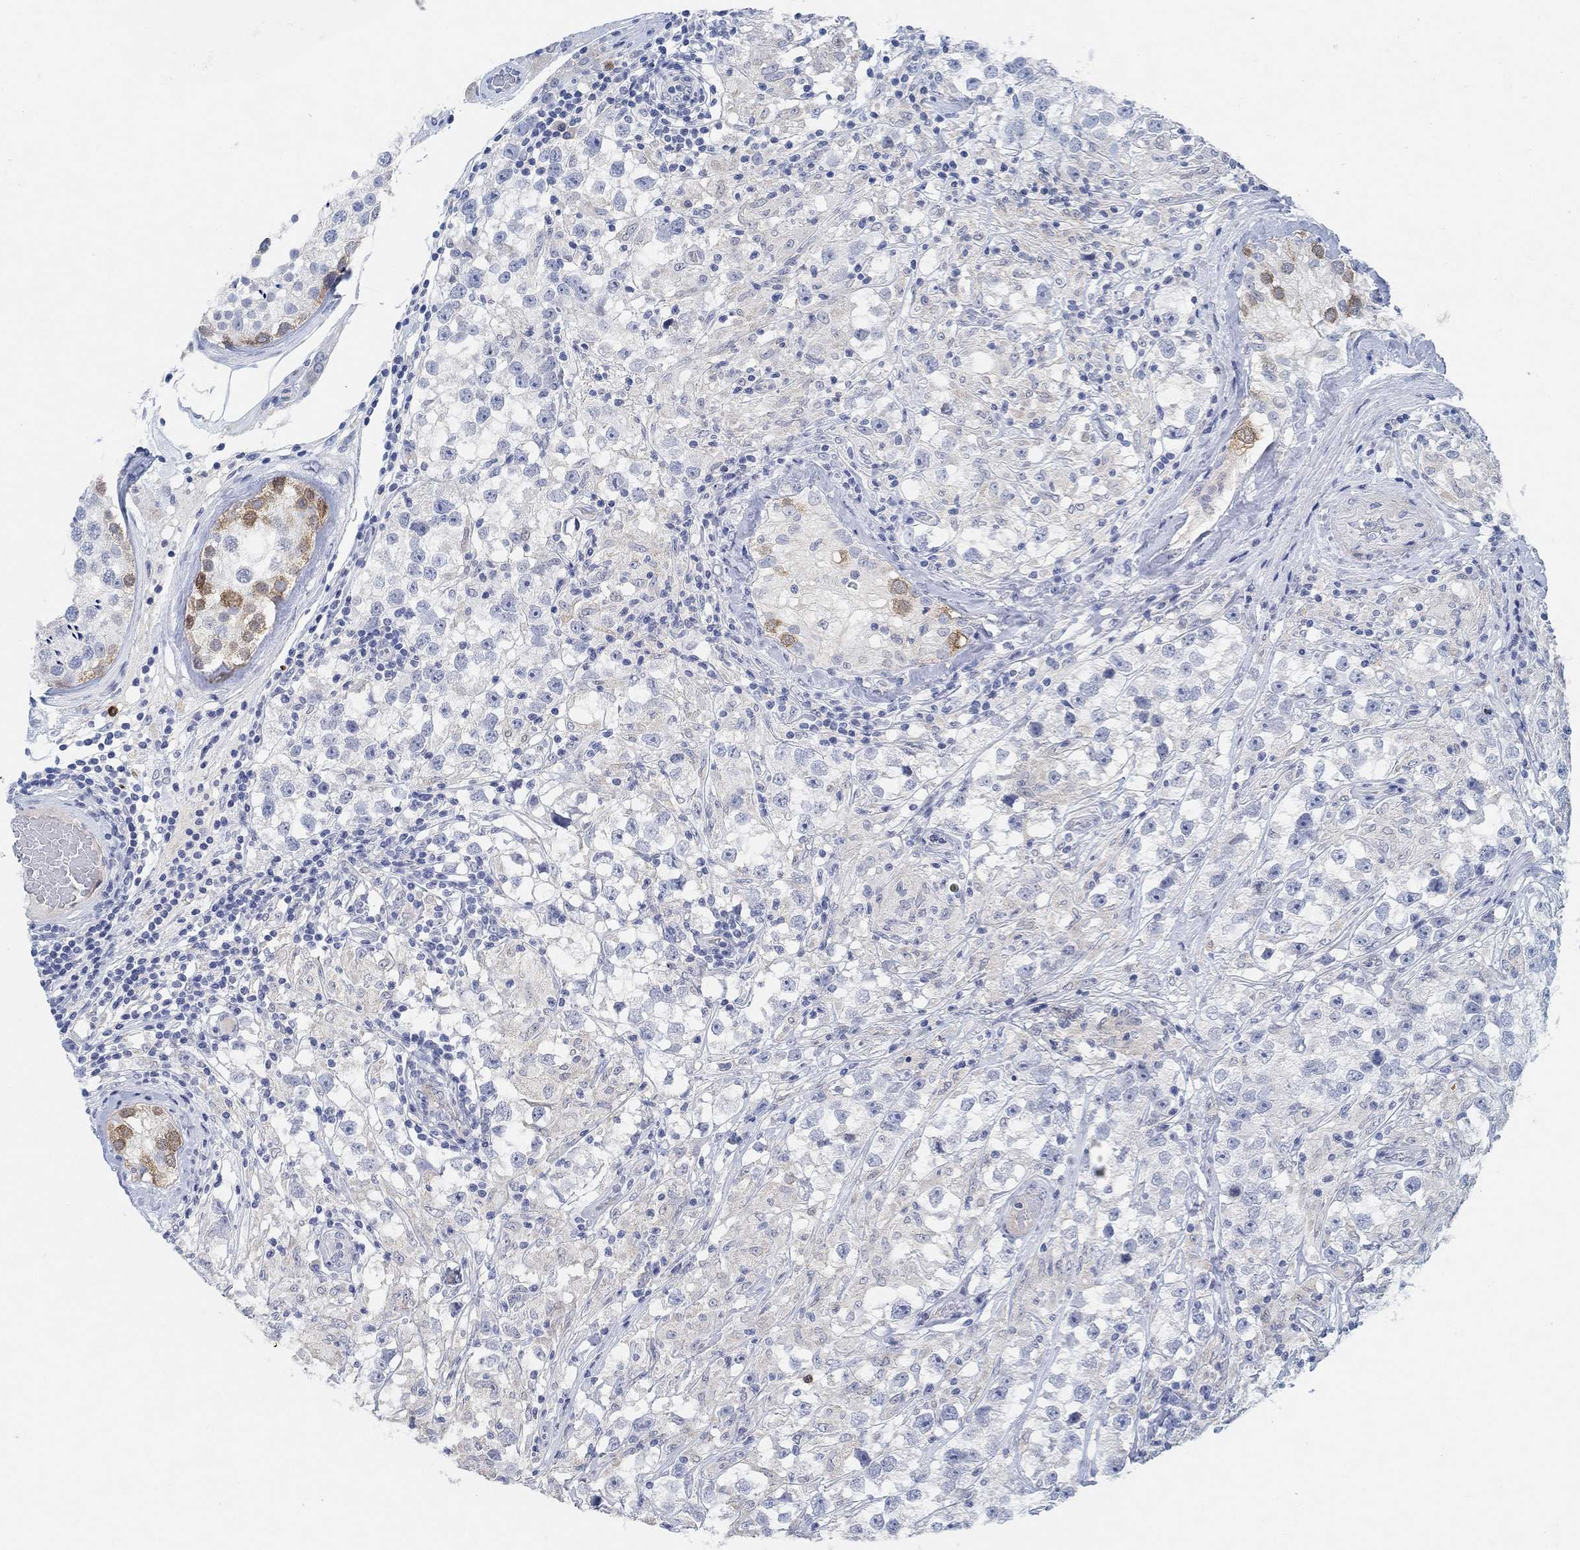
{"staining": {"intensity": "negative", "quantity": "none", "location": "none"}, "tissue": "testis cancer", "cell_type": "Tumor cells", "image_type": "cancer", "snomed": [{"axis": "morphology", "description": "Seminoma, NOS"}, {"axis": "topography", "description": "Testis"}], "caption": "DAB immunohistochemical staining of human testis cancer demonstrates no significant staining in tumor cells.", "gene": "VAT1L", "patient": {"sex": "male", "age": 46}}